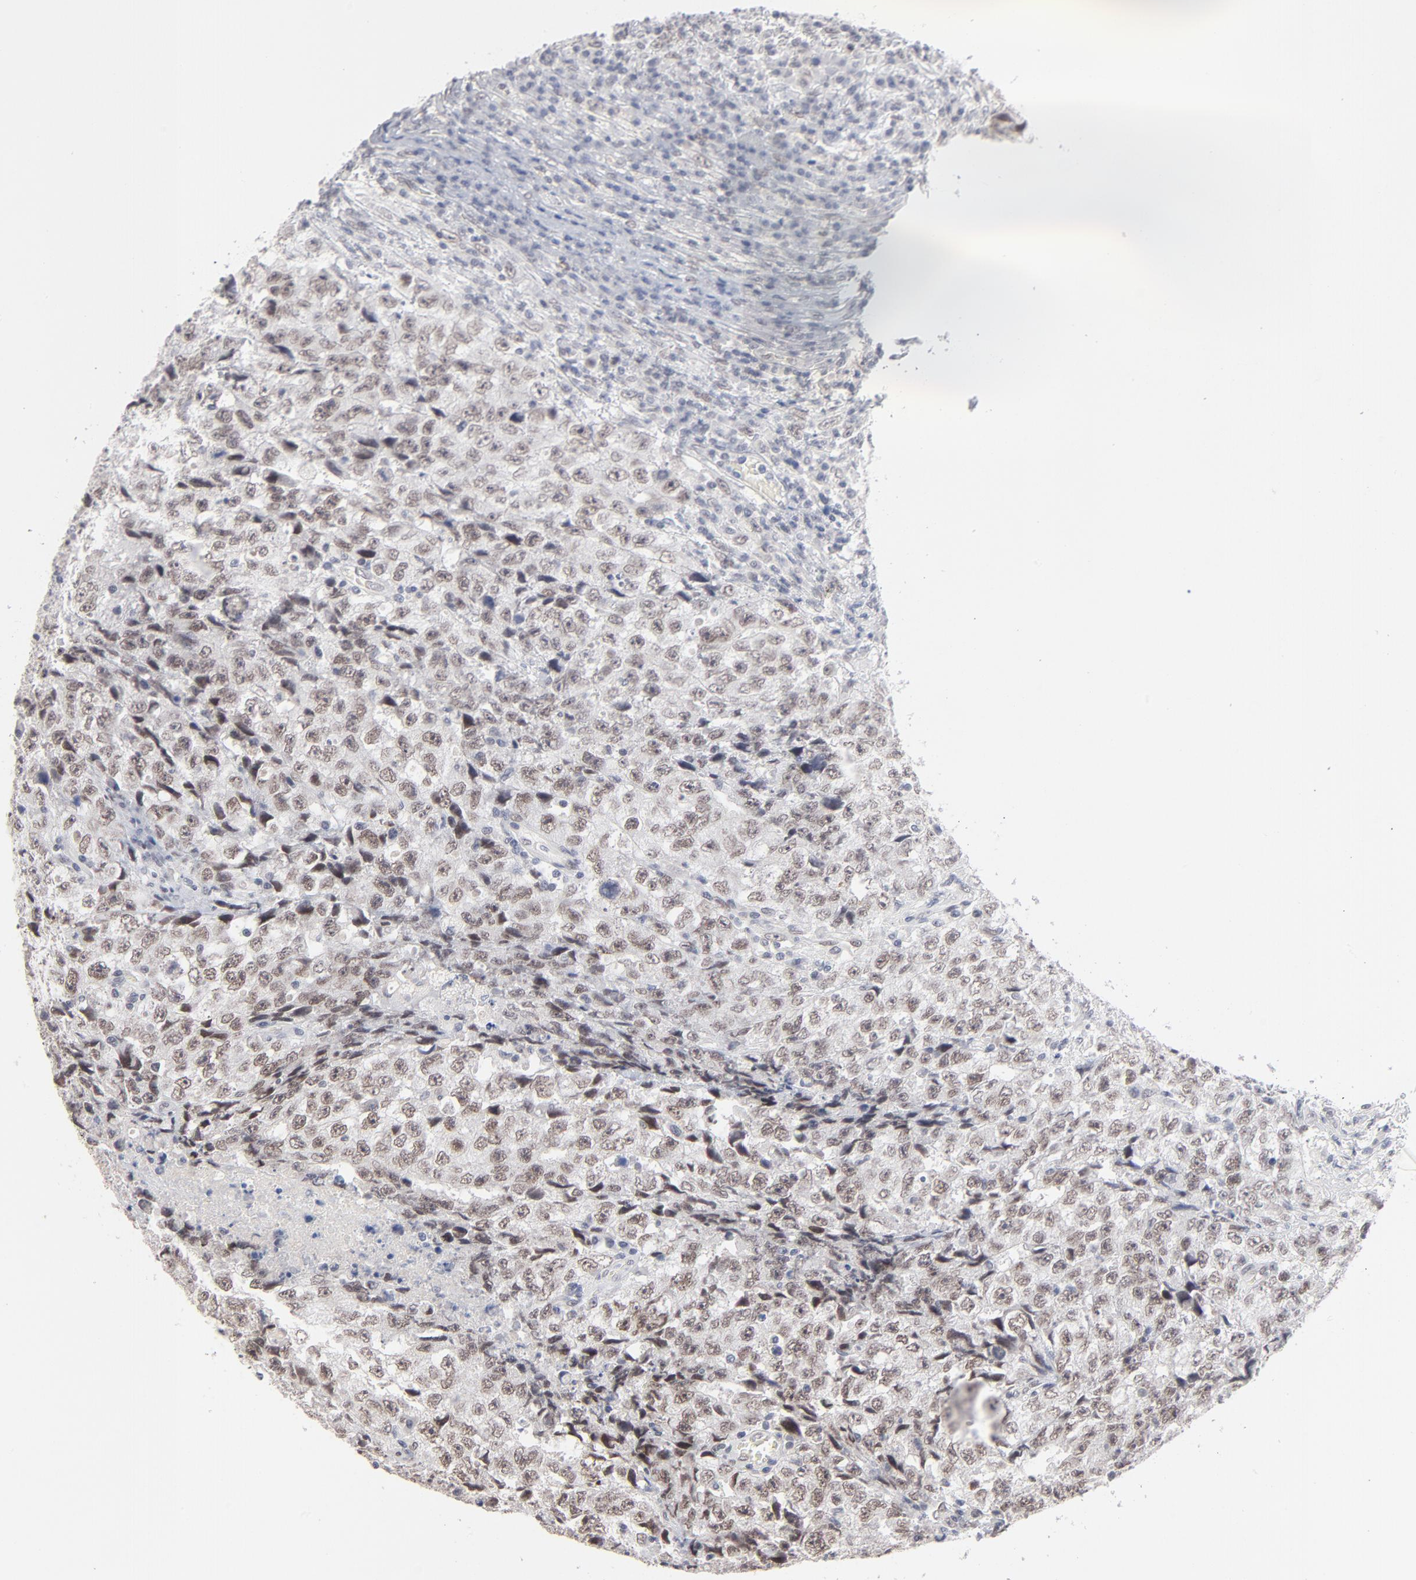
{"staining": {"intensity": "weak", "quantity": ">75%", "location": "nuclear"}, "tissue": "testis cancer", "cell_type": "Tumor cells", "image_type": "cancer", "snomed": [{"axis": "morphology", "description": "Necrosis, NOS"}, {"axis": "morphology", "description": "Carcinoma, Embryonal, NOS"}, {"axis": "topography", "description": "Testis"}], "caption": "A histopathology image showing weak nuclear positivity in about >75% of tumor cells in testis cancer (embryonal carcinoma), as visualized by brown immunohistochemical staining.", "gene": "MBIP", "patient": {"sex": "male", "age": 19}}